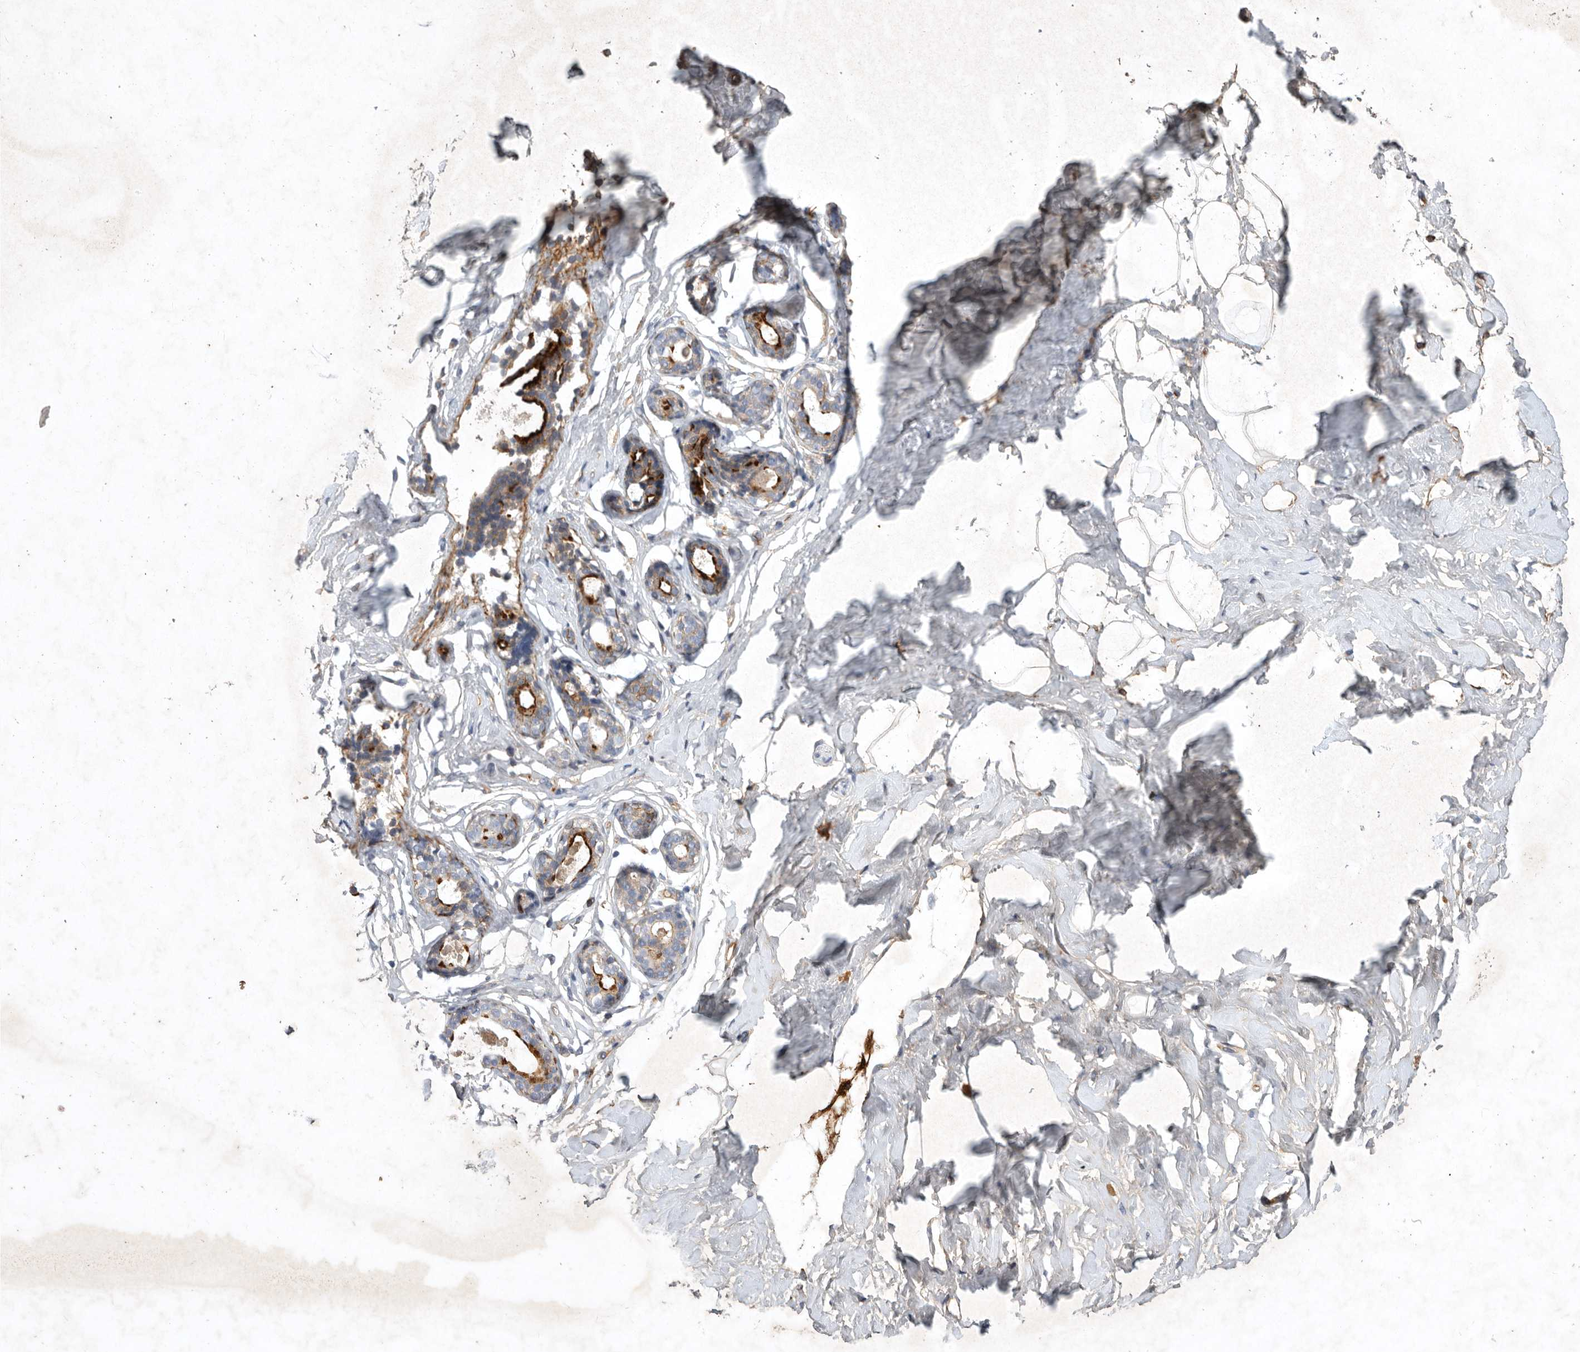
{"staining": {"intensity": "weak", "quantity": "25%-75%", "location": "cytoplasmic/membranous"}, "tissue": "breast", "cell_type": "Adipocytes", "image_type": "normal", "snomed": [{"axis": "morphology", "description": "Normal tissue, NOS"}, {"axis": "morphology", "description": "Adenoma, NOS"}, {"axis": "topography", "description": "Breast"}], "caption": "A micrograph showing weak cytoplasmic/membranous positivity in about 25%-75% of adipocytes in normal breast, as visualized by brown immunohistochemical staining.", "gene": "MLPH", "patient": {"sex": "female", "age": 23}}